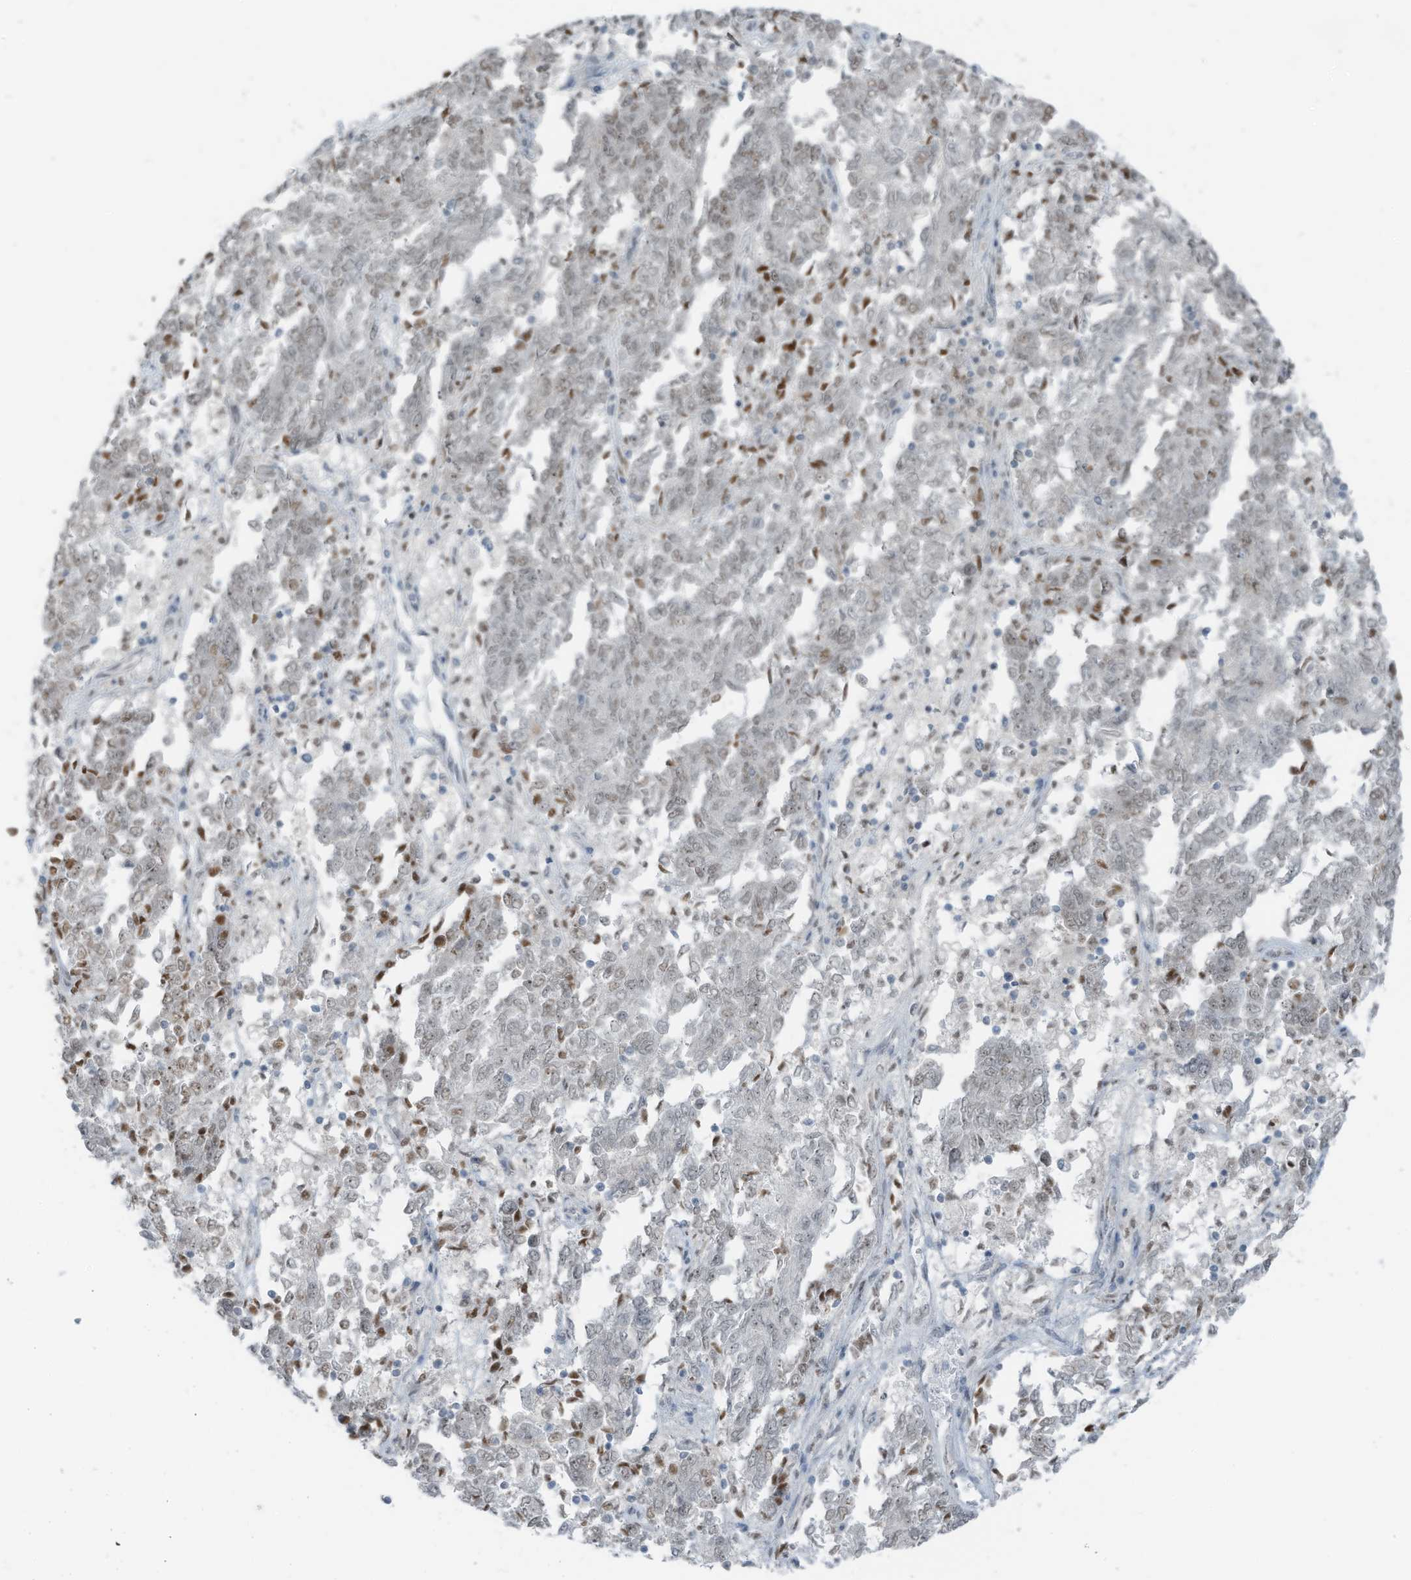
{"staining": {"intensity": "weak", "quantity": "25%-75%", "location": "nuclear"}, "tissue": "endometrial cancer", "cell_type": "Tumor cells", "image_type": "cancer", "snomed": [{"axis": "morphology", "description": "Adenocarcinoma, NOS"}, {"axis": "topography", "description": "Endometrium"}], "caption": "Endometrial cancer tissue demonstrates weak nuclear positivity in approximately 25%-75% of tumor cells, visualized by immunohistochemistry.", "gene": "WRNIP1", "patient": {"sex": "female", "age": 80}}